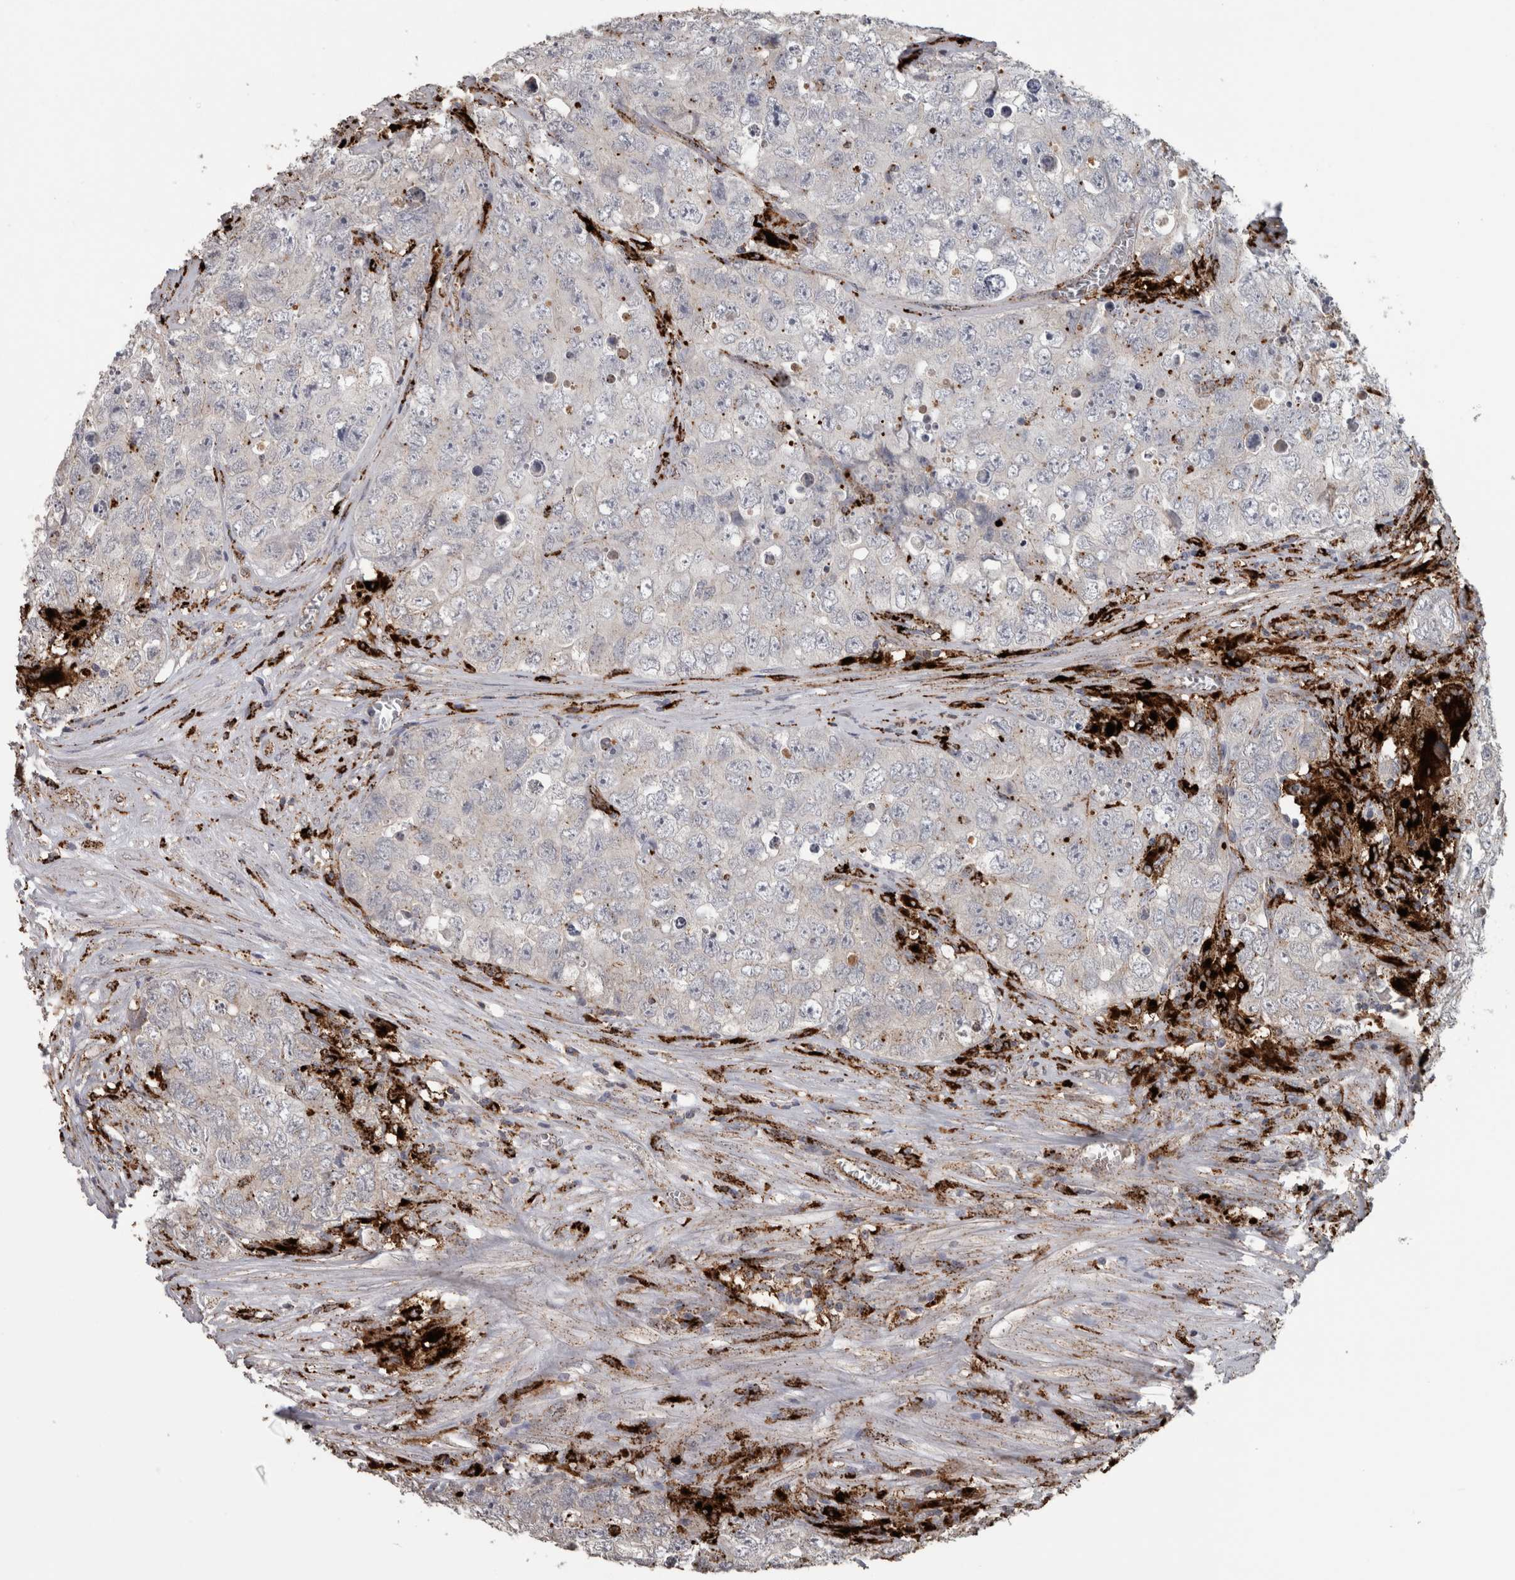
{"staining": {"intensity": "negative", "quantity": "none", "location": "none"}, "tissue": "testis cancer", "cell_type": "Tumor cells", "image_type": "cancer", "snomed": [{"axis": "morphology", "description": "Seminoma, NOS"}, {"axis": "morphology", "description": "Carcinoma, Embryonal, NOS"}, {"axis": "topography", "description": "Testis"}], "caption": "Tumor cells are negative for brown protein staining in testis cancer (seminoma). (DAB immunohistochemistry (IHC), high magnification).", "gene": "CTSZ", "patient": {"sex": "male", "age": 43}}